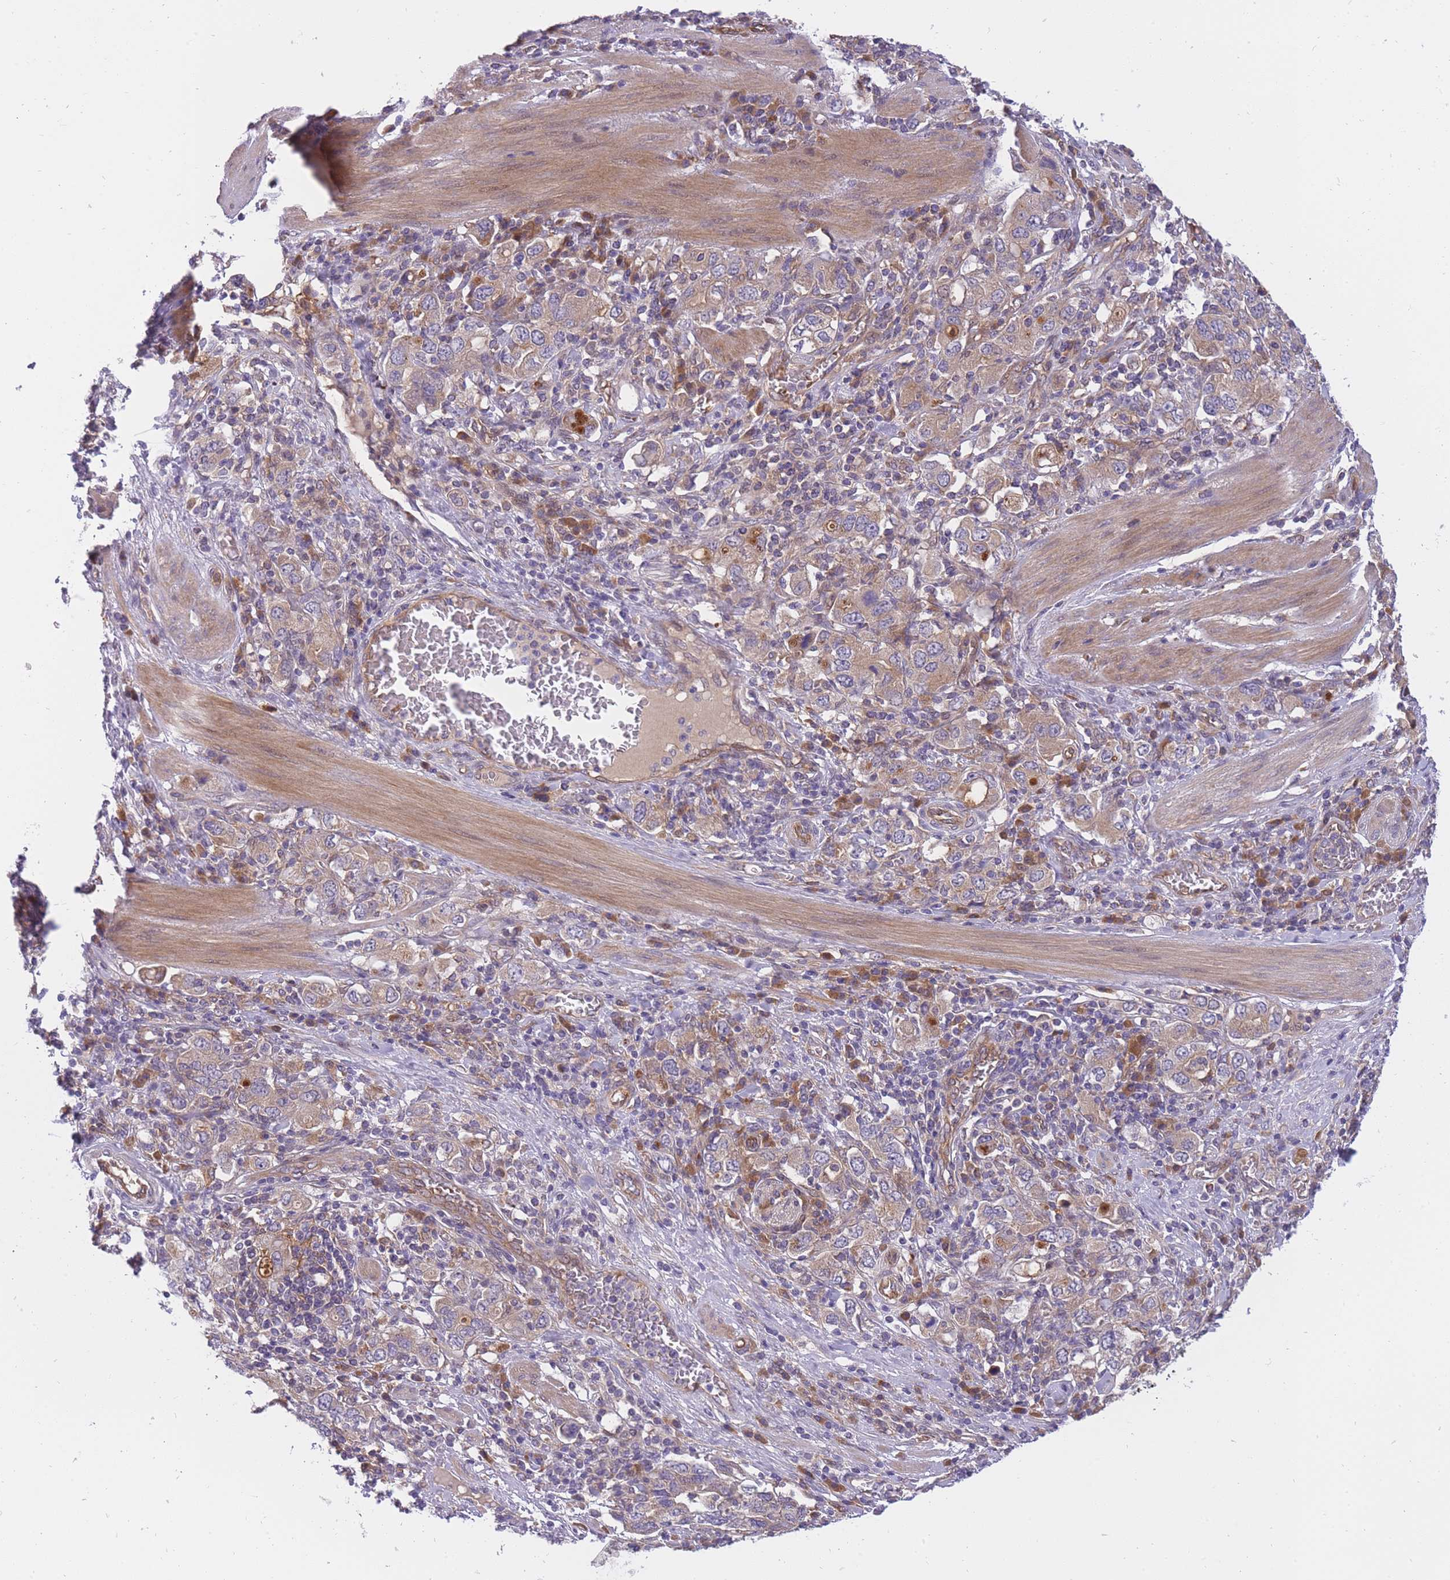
{"staining": {"intensity": "weak", "quantity": "25%-75%", "location": "cytoplasmic/membranous"}, "tissue": "stomach cancer", "cell_type": "Tumor cells", "image_type": "cancer", "snomed": [{"axis": "morphology", "description": "Adenocarcinoma, NOS"}, {"axis": "topography", "description": "Stomach, upper"}, {"axis": "topography", "description": "Stomach"}], "caption": "Immunohistochemical staining of human adenocarcinoma (stomach) reveals weak cytoplasmic/membranous protein staining in approximately 25%-75% of tumor cells. The staining was performed using DAB (3,3'-diaminobenzidine) to visualize the protein expression in brown, while the nuclei were stained in blue with hematoxylin (Magnification: 20x).", "gene": "CRYGN", "patient": {"sex": "male", "age": 62}}